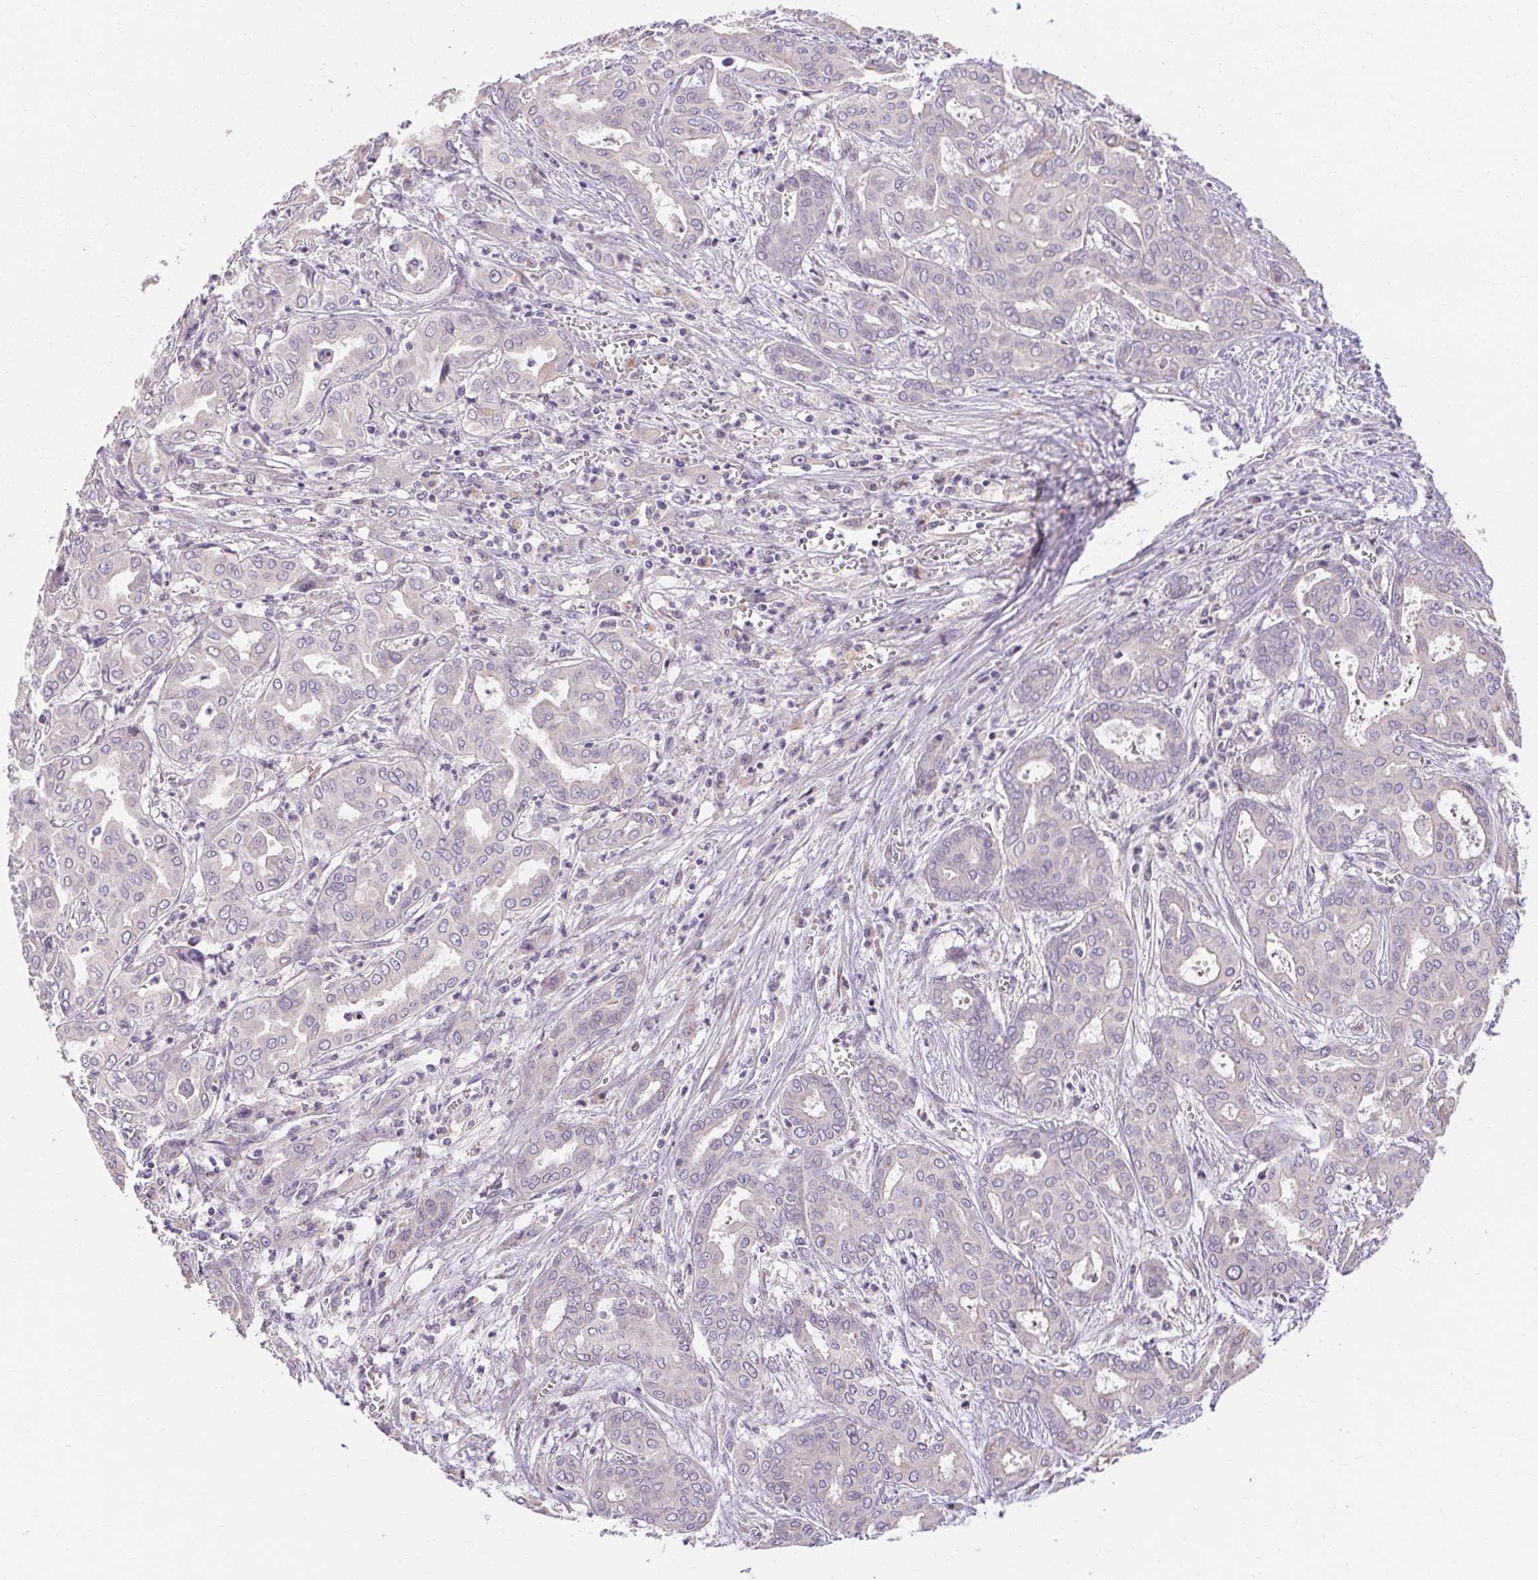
{"staining": {"intensity": "negative", "quantity": "none", "location": "none"}, "tissue": "liver cancer", "cell_type": "Tumor cells", "image_type": "cancer", "snomed": [{"axis": "morphology", "description": "Cholangiocarcinoma"}, {"axis": "topography", "description": "Liver"}], "caption": "Micrograph shows no significant protein staining in tumor cells of liver cancer.", "gene": "TMEM52B", "patient": {"sex": "female", "age": 64}}